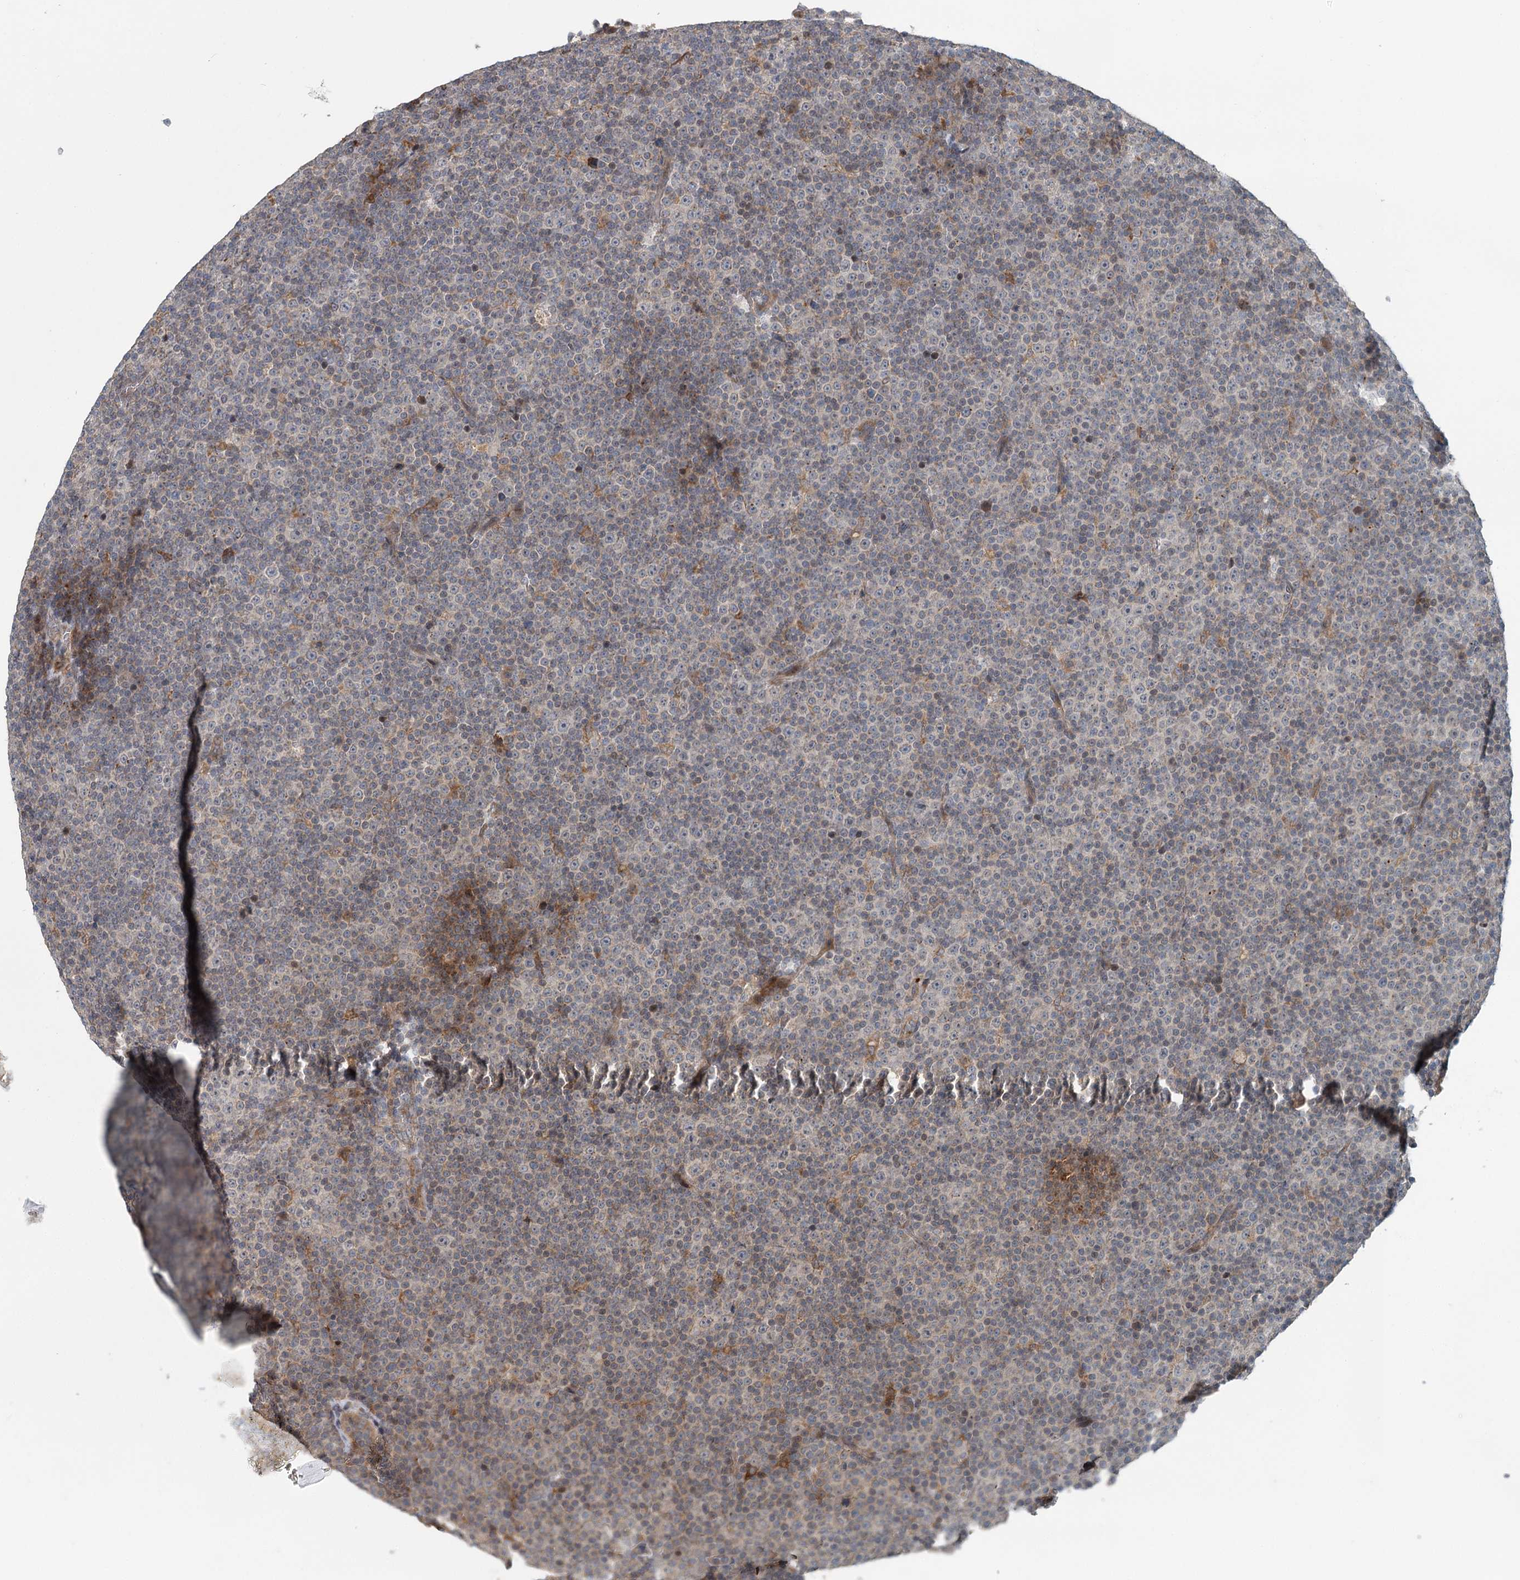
{"staining": {"intensity": "negative", "quantity": "none", "location": "none"}, "tissue": "lymphoma", "cell_type": "Tumor cells", "image_type": "cancer", "snomed": [{"axis": "morphology", "description": "Malignant lymphoma, non-Hodgkin's type, Low grade"}, {"axis": "topography", "description": "Lymph node"}], "caption": "IHC photomicrograph of neoplastic tissue: human malignant lymphoma, non-Hodgkin's type (low-grade) stained with DAB exhibits no significant protein staining in tumor cells. (DAB (3,3'-diaminobenzidine) immunohistochemistry (IHC) visualized using brightfield microscopy, high magnification).", "gene": "RNF111", "patient": {"sex": "female", "age": 67}}